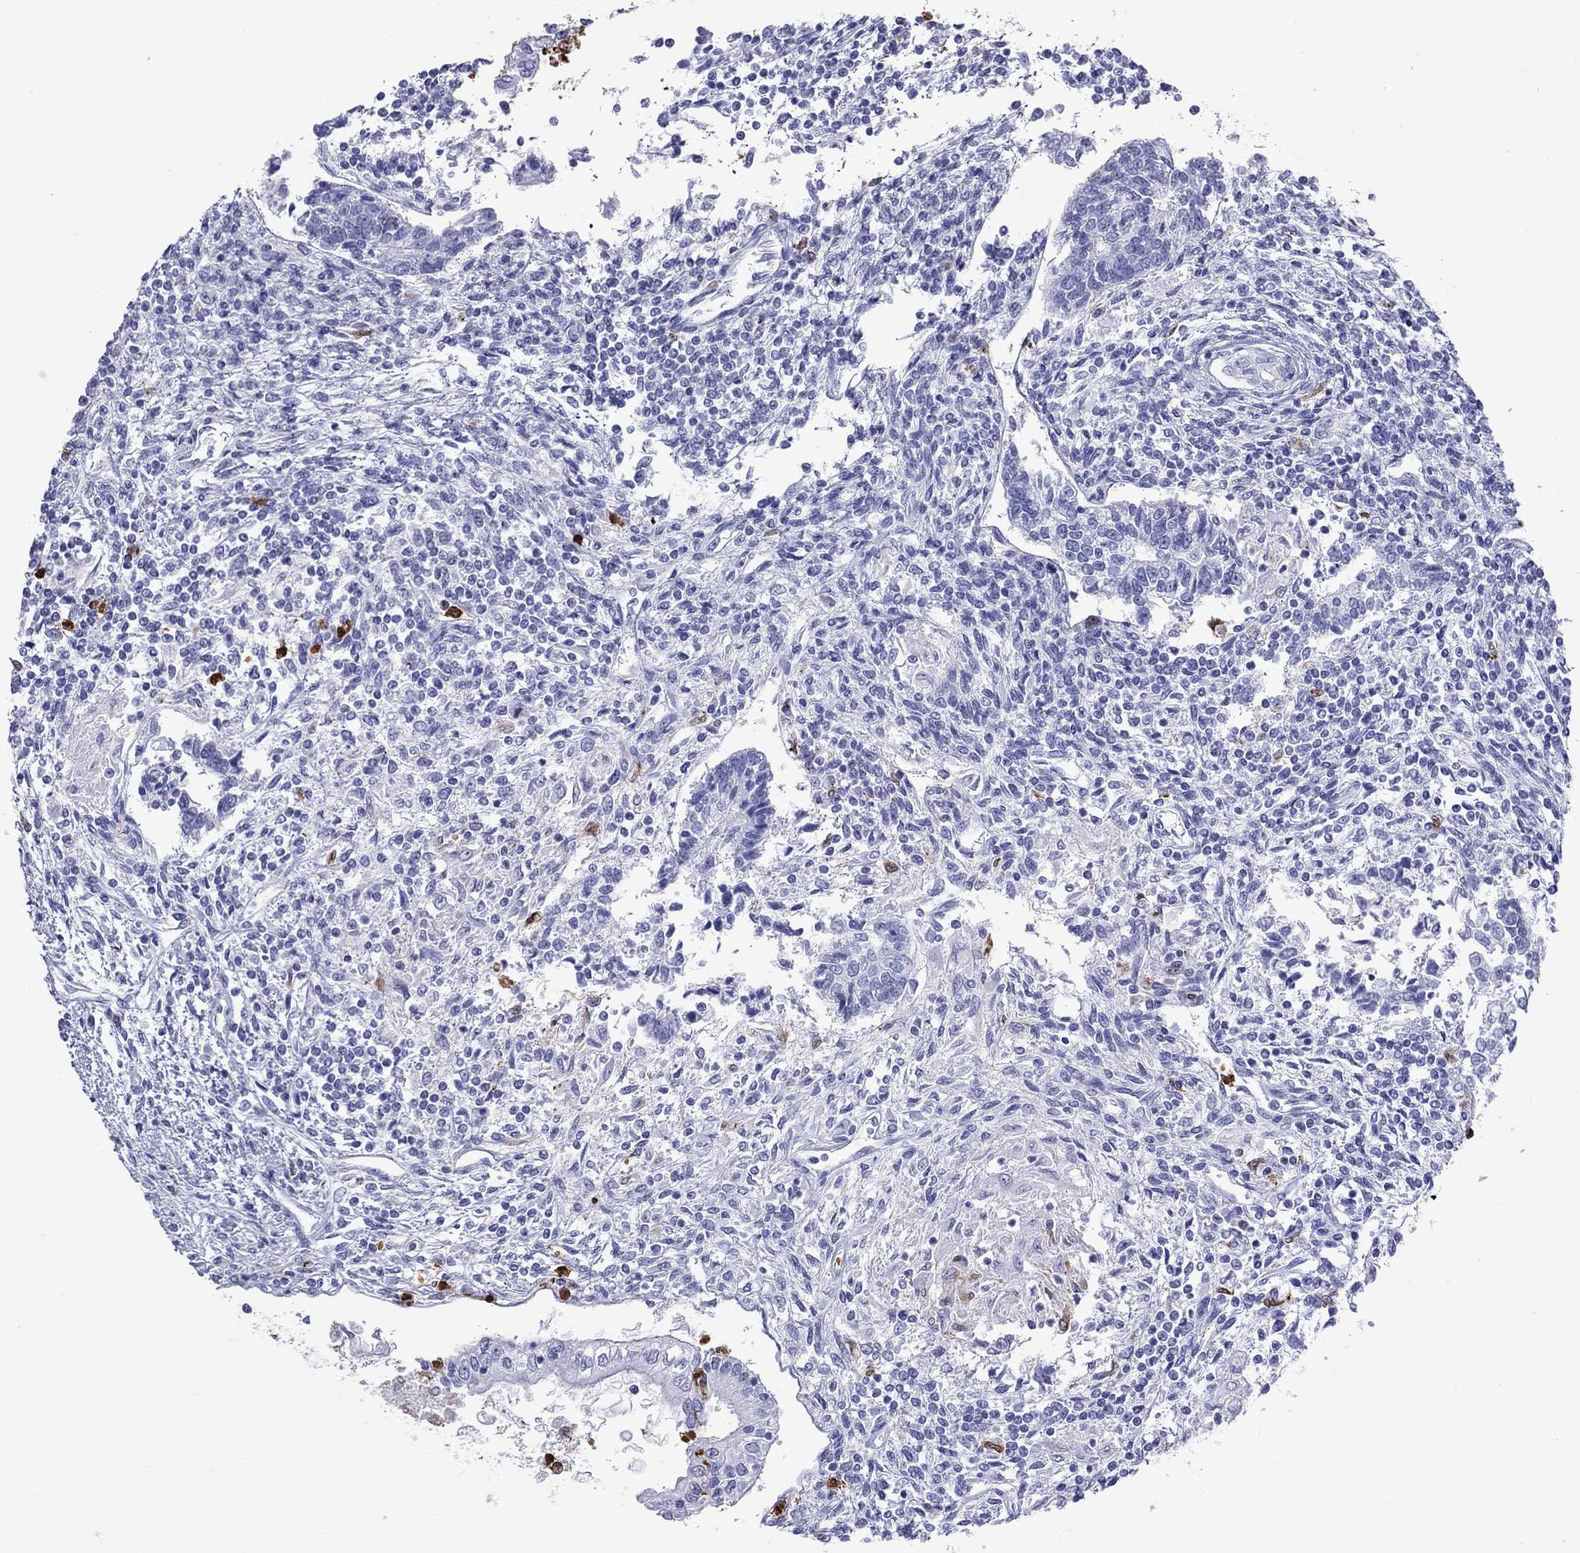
{"staining": {"intensity": "negative", "quantity": "none", "location": "none"}, "tissue": "testis cancer", "cell_type": "Tumor cells", "image_type": "cancer", "snomed": [{"axis": "morphology", "description": "Carcinoma, Embryonal, NOS"}, {"axis": "topography", "description": "Testis"}], "caption": "Tumor cells are negative for protein expression in human testis cancer (embryonal carcinoma).", "gene": "SLAMF1", "patient": {"sex": "male", "age": 37}}